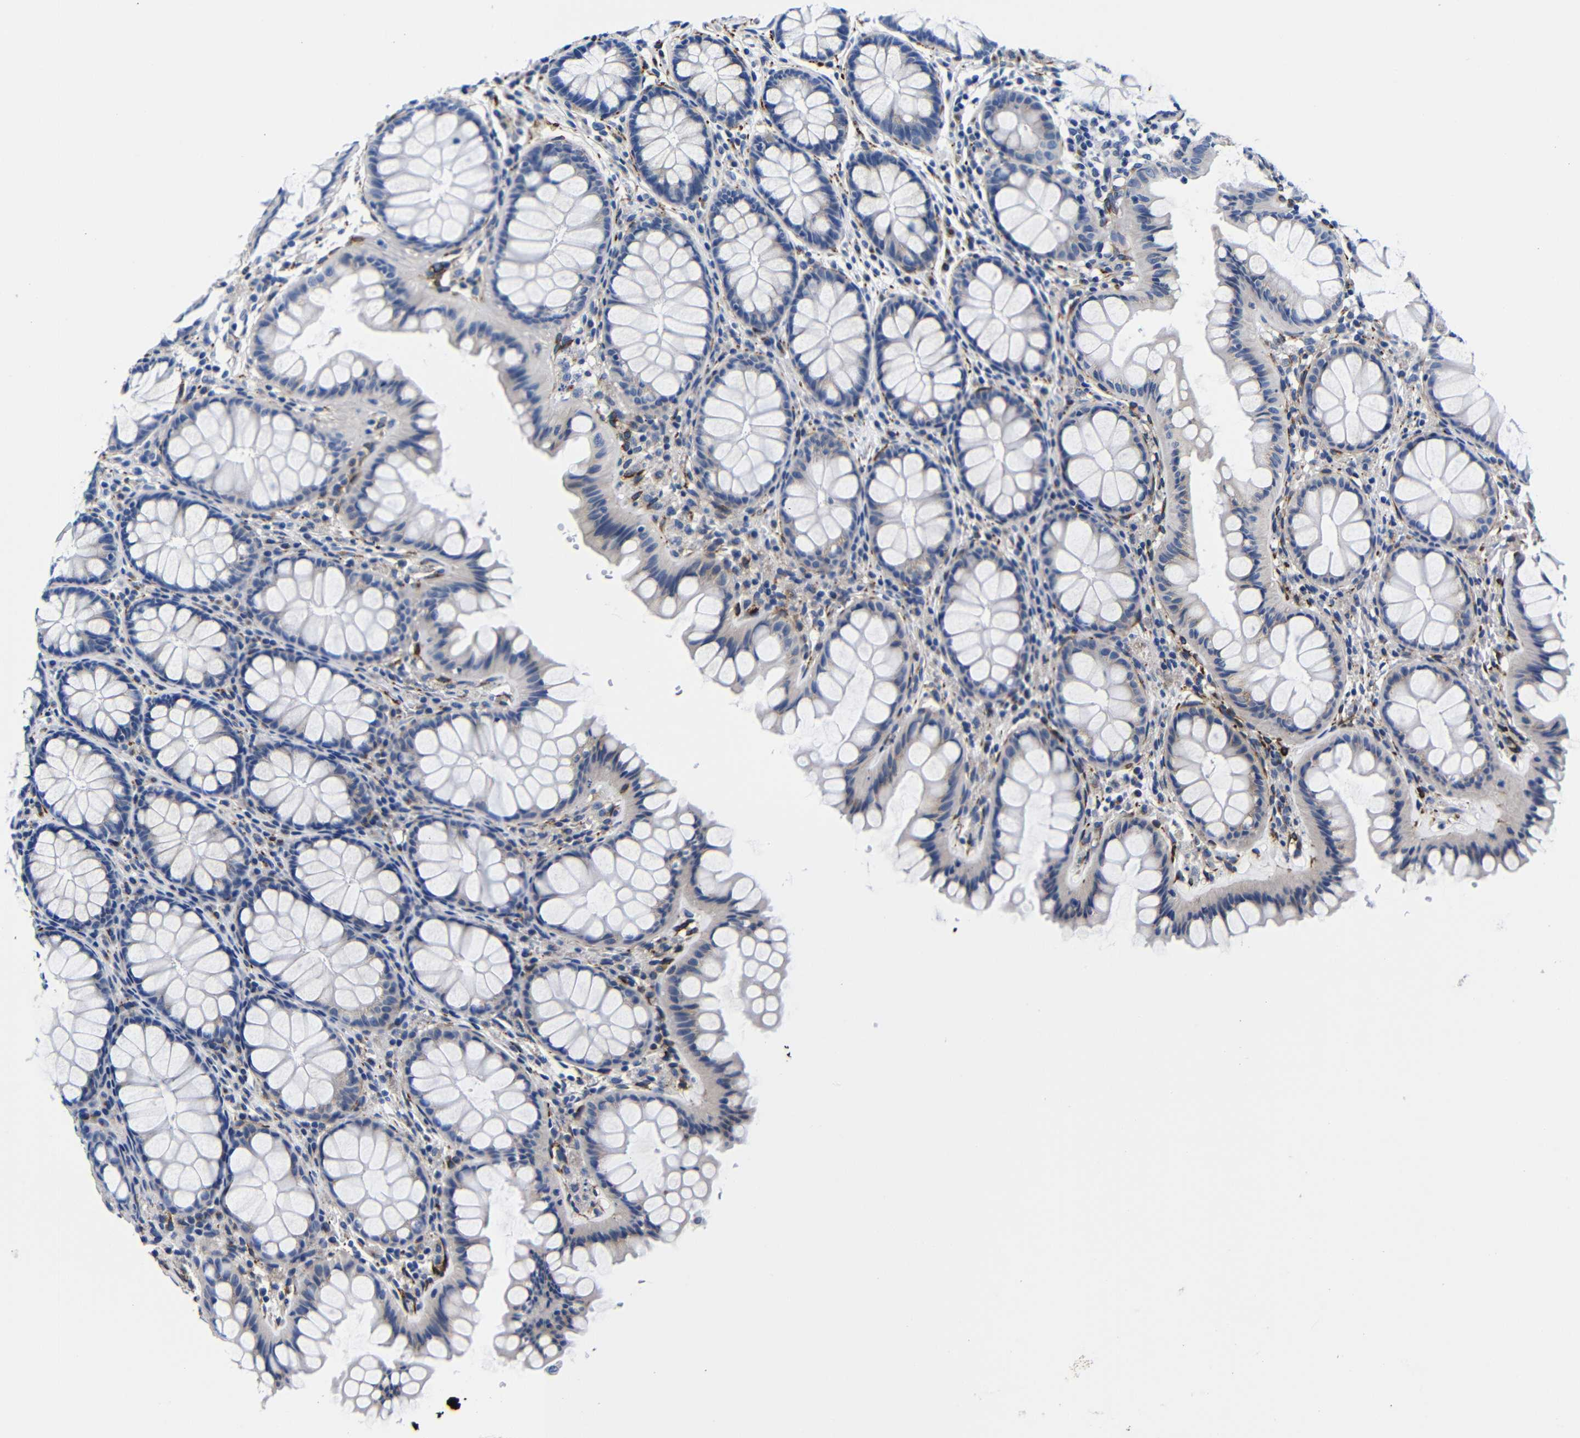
{"staining": {"intensity": "negative", "quantity": "none", "location": "none"}, "tissue": "colon", "cell_type": "Endothelial cells", "image_type": "normal", "snomed": [{"axis": "morphology", "description": "Normal tissue, NOS"}, {"axis": "topography", "description": "Colon"}], "caption": "The immunohistochemistry (IHC) image has no significant expression in endothelial cells of colon.", "gene": "LRIG1", "patient": {"sex": "female", "age": 55}}